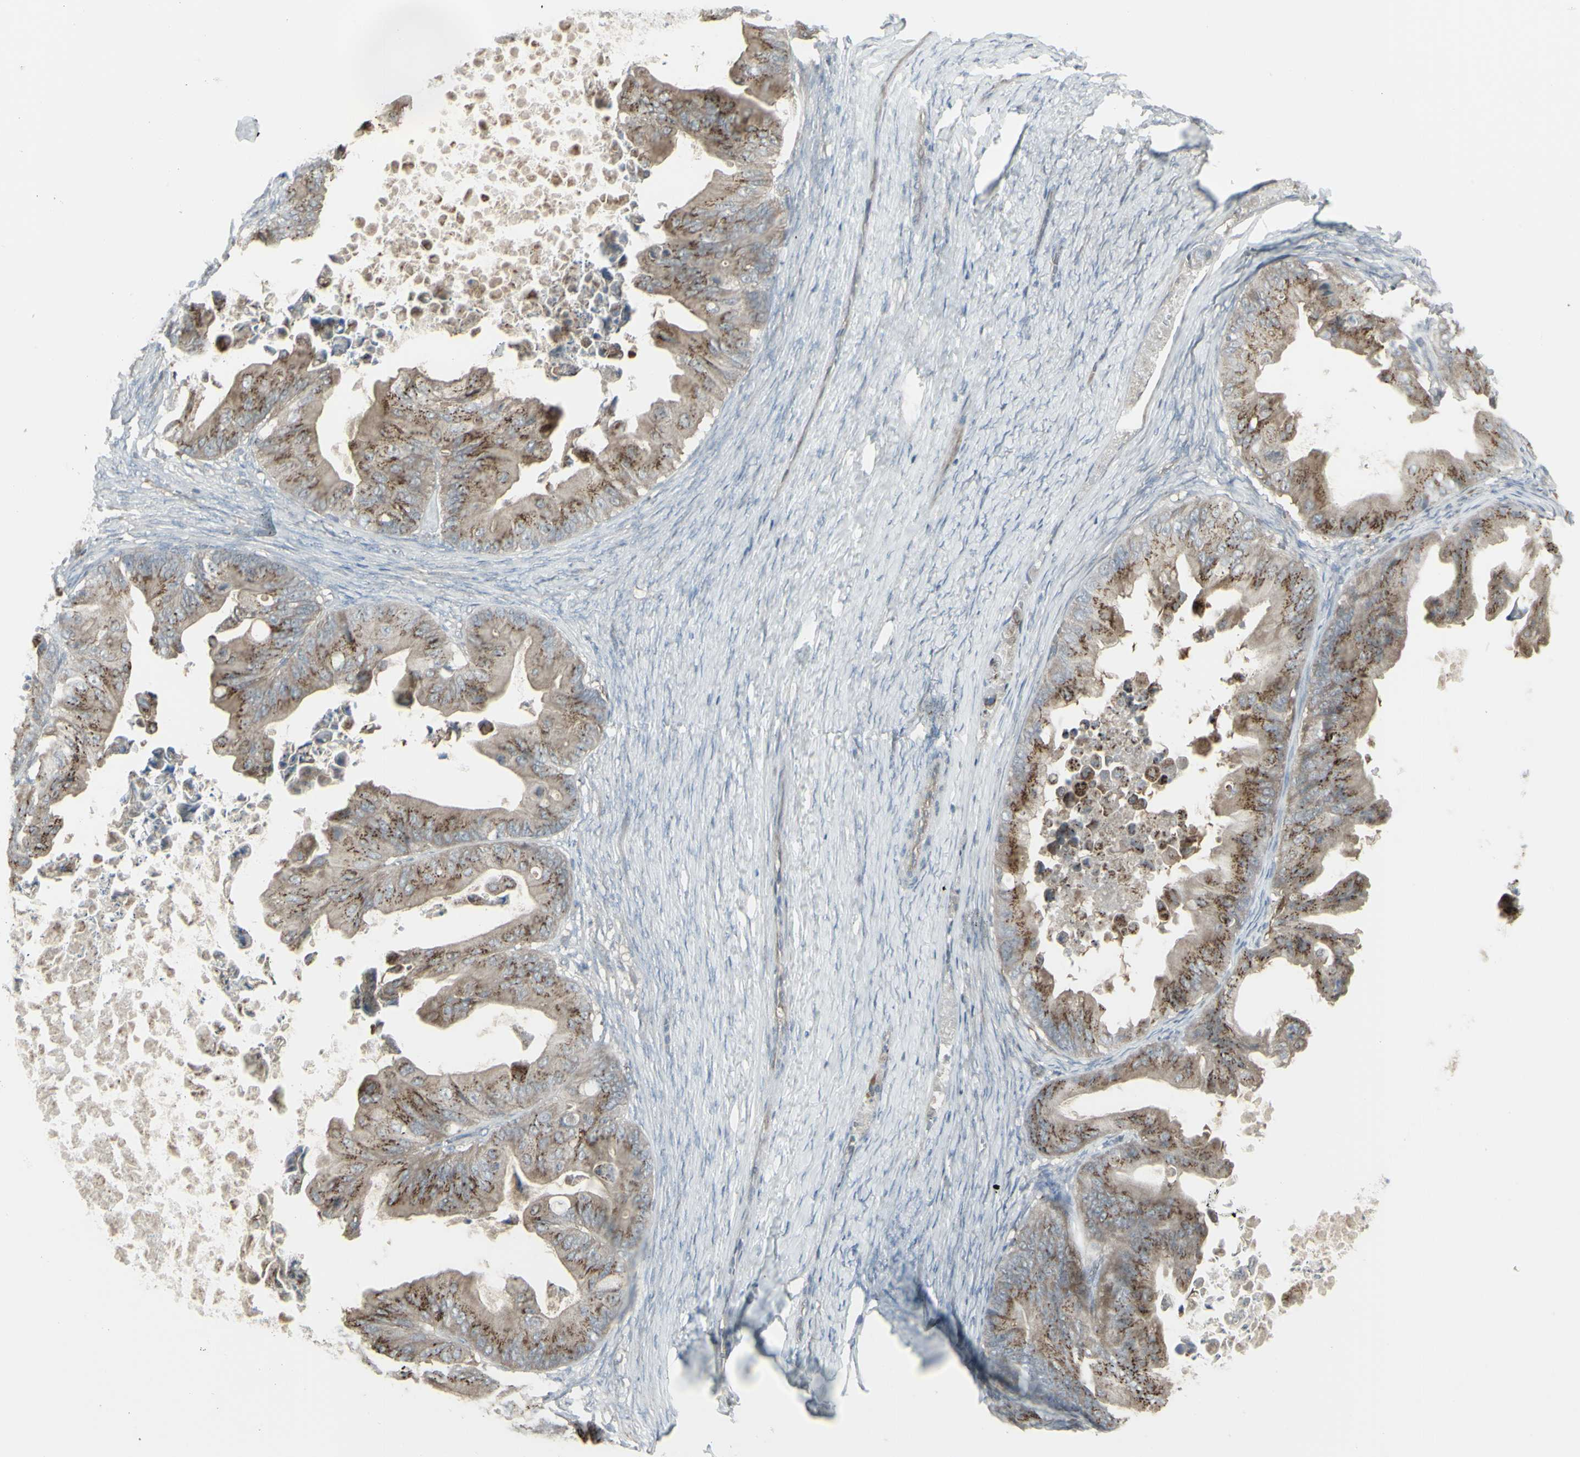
{"staining": {"intensity": "moderate", "quantity": ">75%", "location": "cytoplasmic/membranous"}, "tissue": "ovarian cancer", "cell_type": "Tumor cells", "image_type": "cancer", "snomed": [{"axis": "morphology", "description": "Cystadenocarcinoma, mucinous, NOS"}, {"axis": "topography", "description": "Ovary"}], "caption": "Immunohistochemistry (IHC) (DAB (3,3'-diaminobenzidine)) staining of human mucinous cystadenocarcinoma (ovarian) reveals moderate cytoplasmic/membranous protein expression in about >75% of tumor cells. (brown staining indicates protein expression, while blue staining denotes nuclei).", "gene": "GALNT6", "patient": {"sex": "female", "age": 37}}